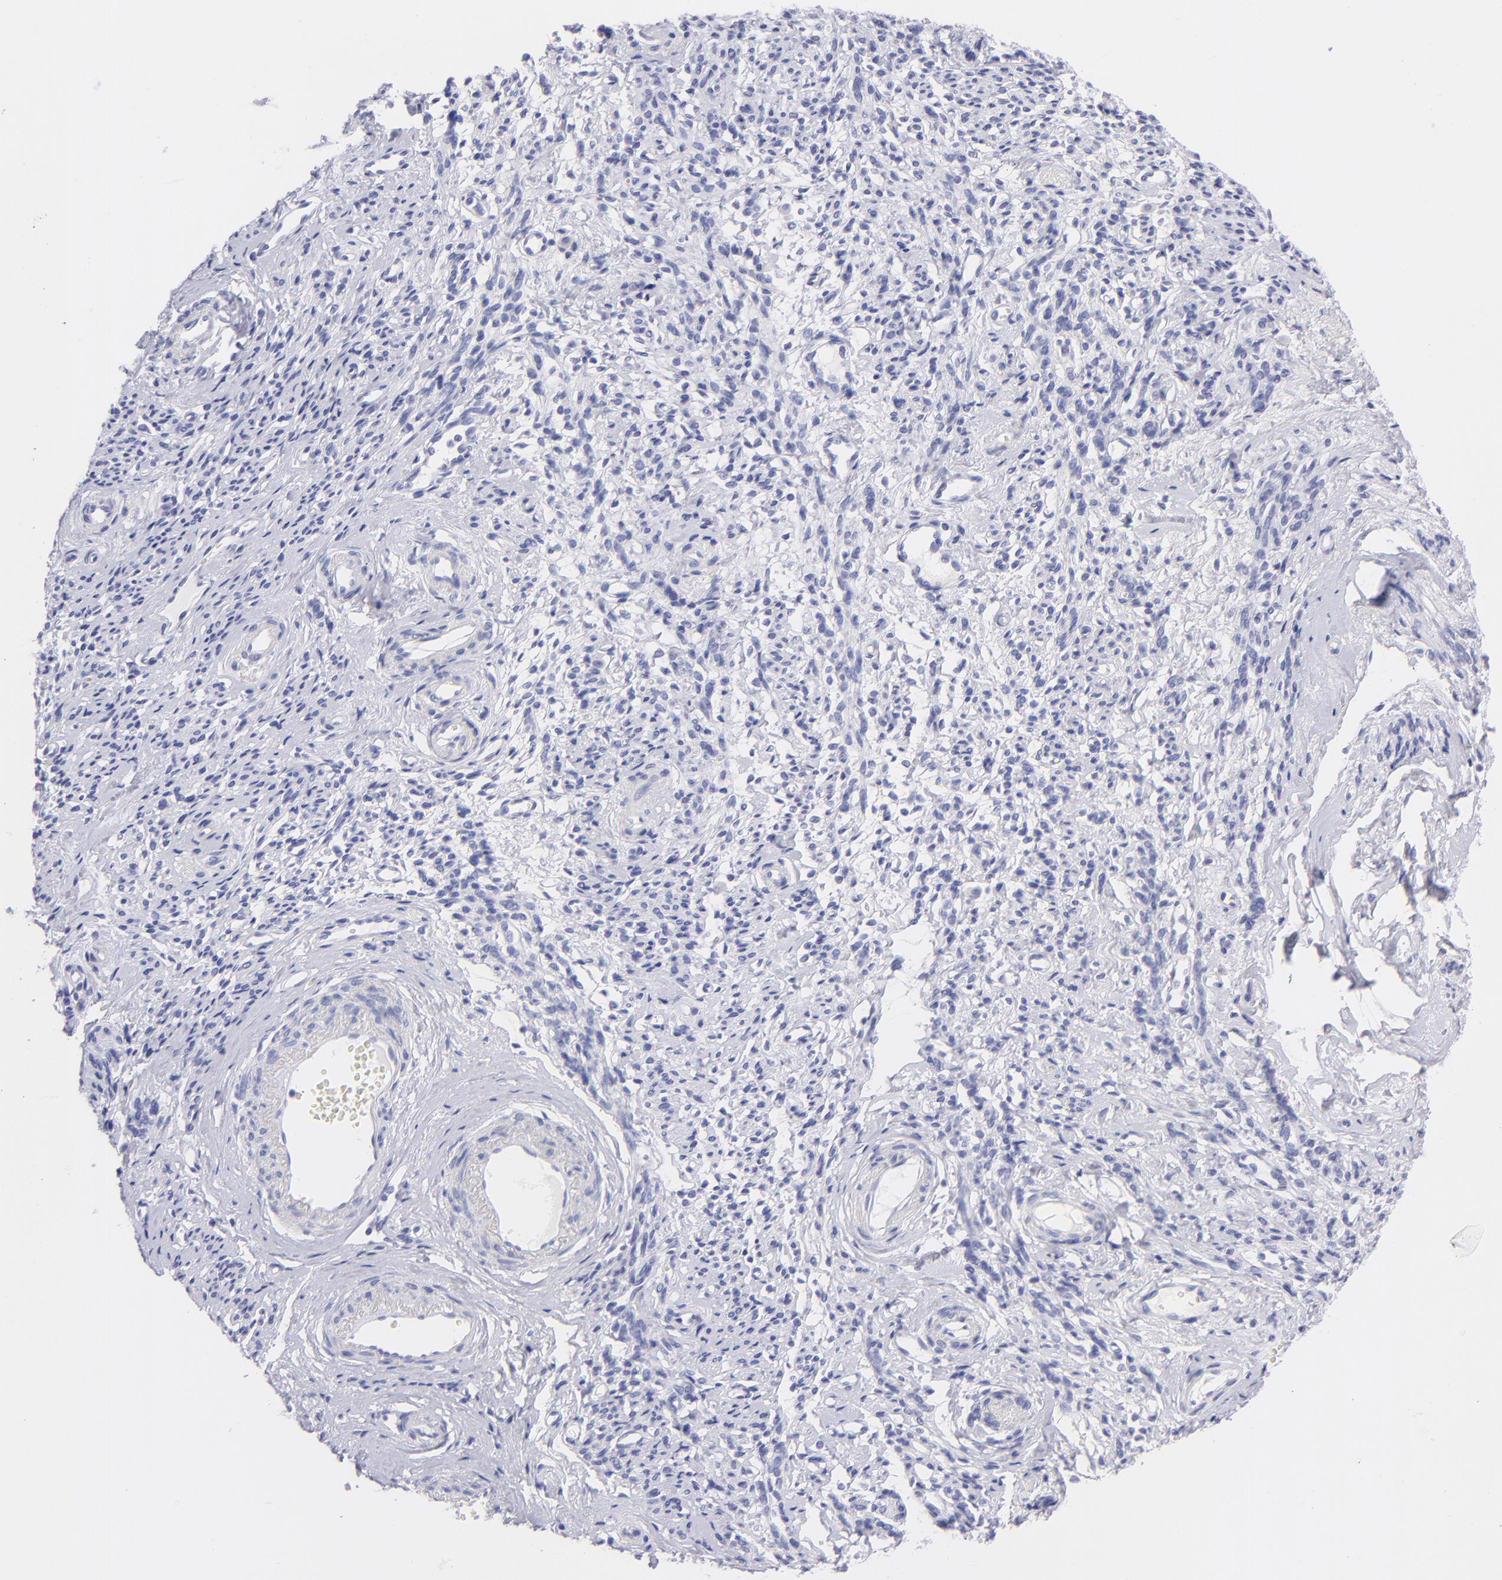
{"staining": {"intensity": "negative", "quantity": "none", "location": "none"}, "tissue": "endometrial cancer", "cell_type": "Tumor cells", "image_type": "cancer", "snomed": [{"axis": "morphology", "description": "Adenocarcinoma, NOS"}, {"axis": "topography", "description": "Endometrium"}], "caption": "The immunohistochemistry (IHC) micrograph has no significant expression in tumor cells of adenocarcinoma (endometrial) tissue.", "gene": "CNP", "patient": {"sex": "female", "age": 75}}